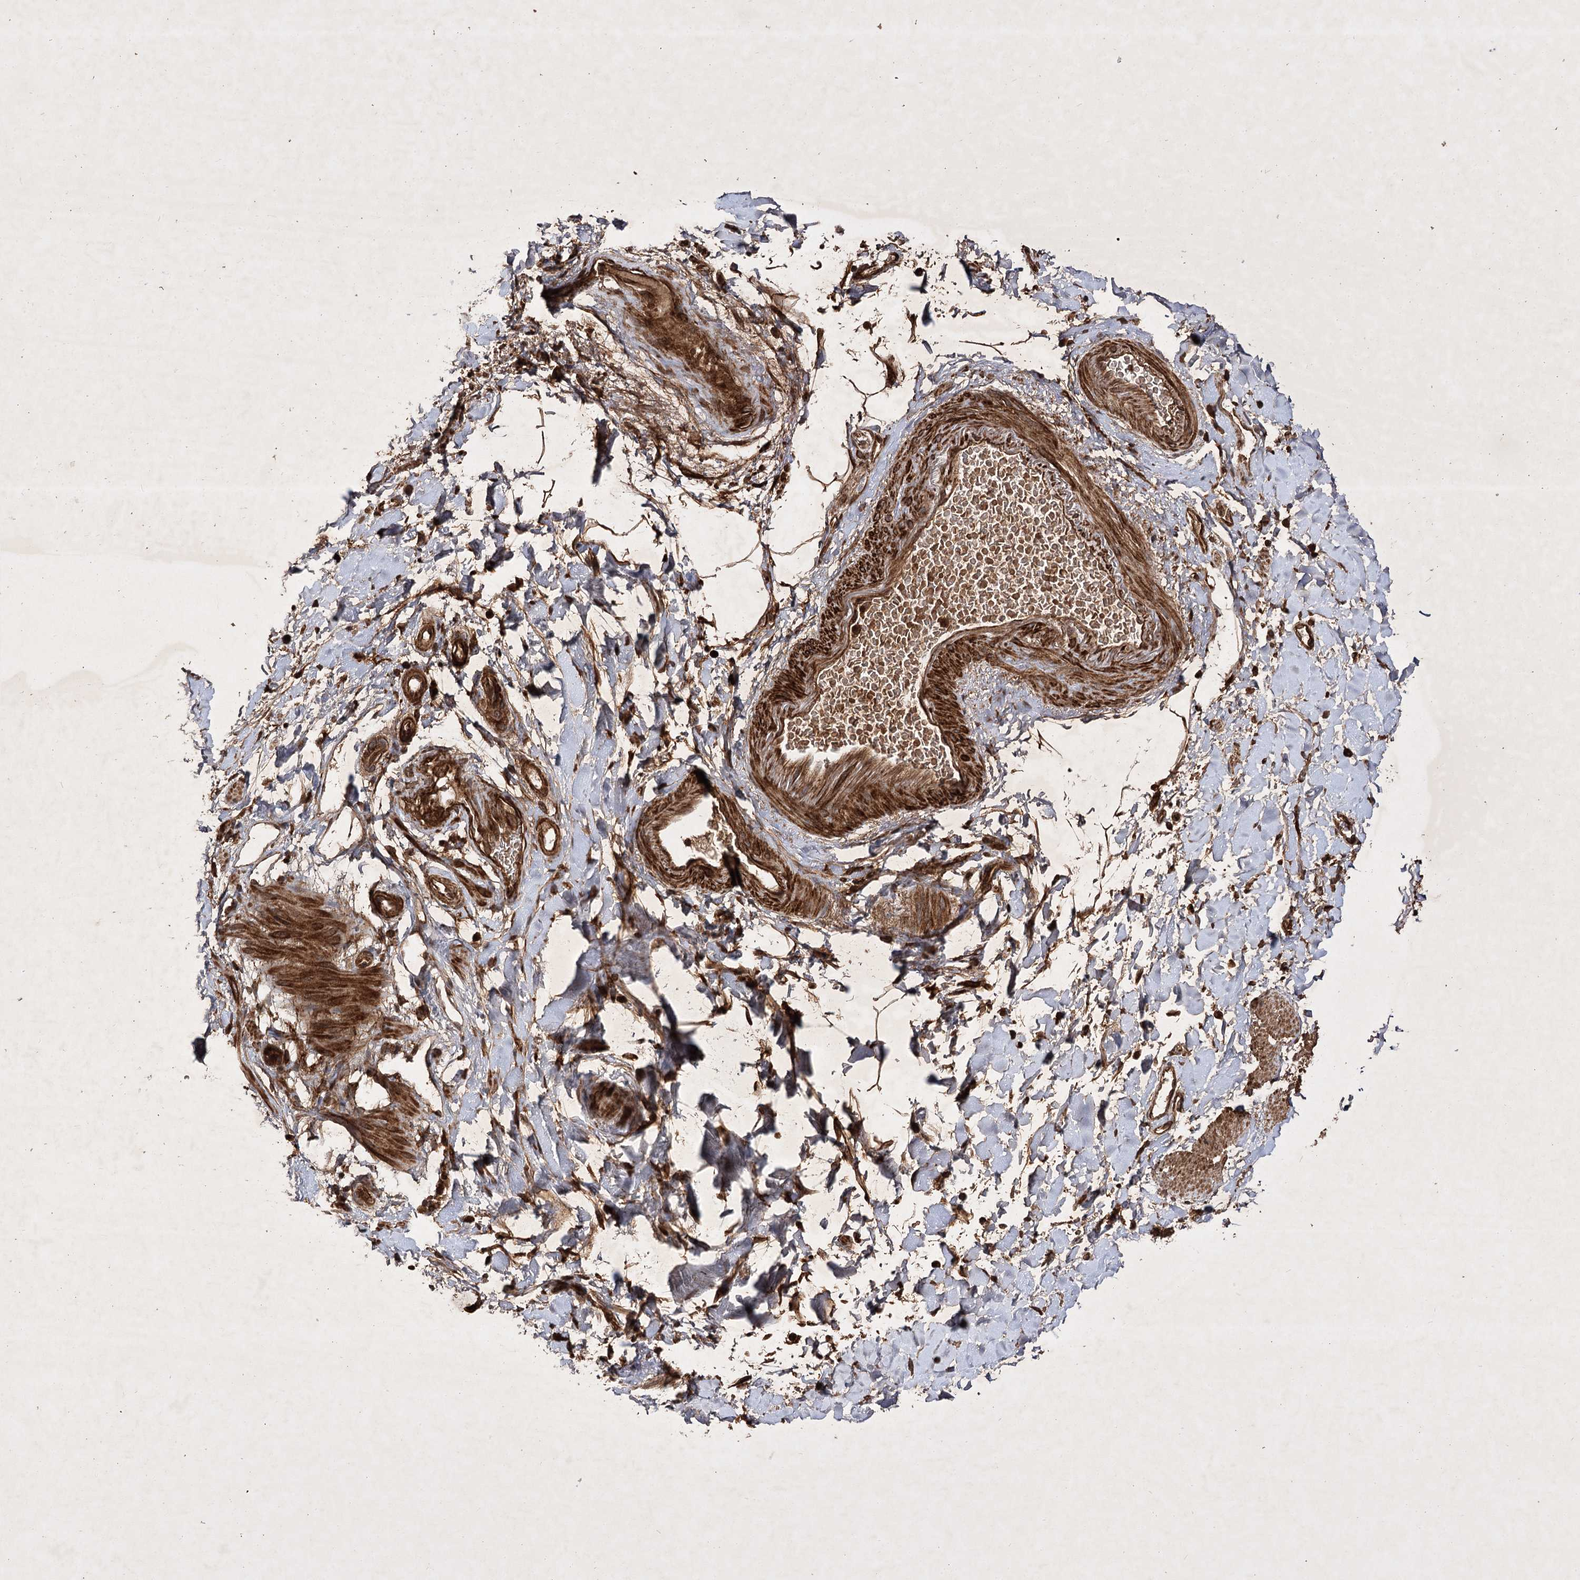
{"staining": {"intensity": "moderate", "quantity": ">75%", "location": "cytoplasmic/membranous"}, "tissue": "smooth muscle", "cell_type": "Smooth muscle cells", "image_type": "normal", "snomed": [{"axis": "morphology", "description": "Normal tissue, NOS"}, {"axis": "topography", "description": "Smooth muscle"}, {"axis": "topography", "description": "Small intestine"}], "caption": "Protein analysis of normal smooth muscle exhibits moderate cytoplasmic/membranous staining in approximately >75% of smooth muscle cells. (brown staining indicates protein expression, while blue staining denotes nuclei).", "gene": "DNAJC13", "patient": {"sex": "female", "age": 84}}